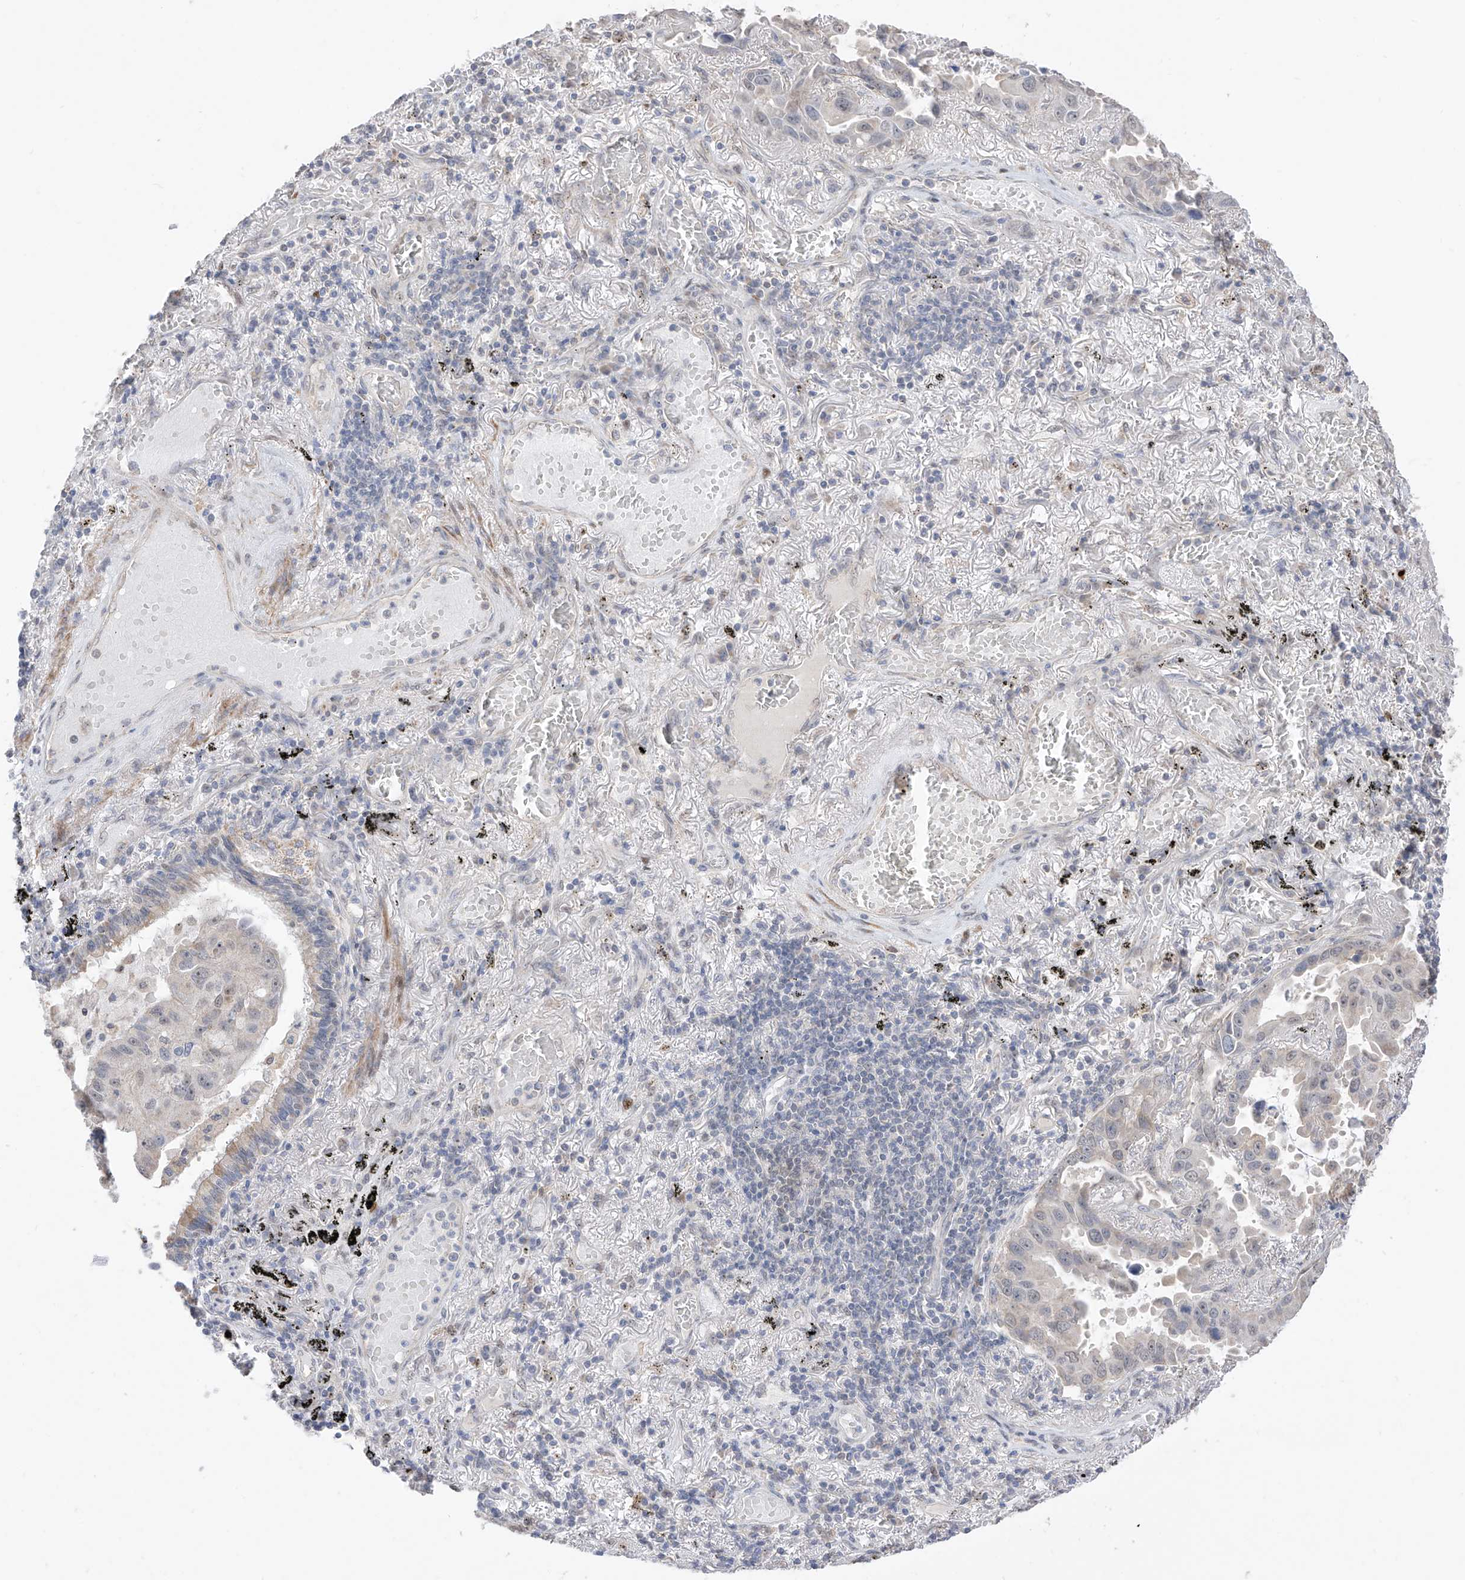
{"staining": {"intensity": "negative", "quantity": "none", "location": "none"}, "tissue": "lung cancer", "cell_type": "Tumor cells", "image_type": "cancer", "snomed": [{"axis": "morphology", "description": "Adenocarcinoma, NOS"}, {"axis": "topography", "description": "Lung"}], "caption": "High magnification brightfield microscopy of lung cancer (adenocarcinoma) stained with DAB (3,3'-diaminobenzidine) (brown) and counterstained with hematoxylin (blue): tumor cells show no significant positivity.", "gene": "LATS1", "patient": {"sex": "male", "age": 64}}